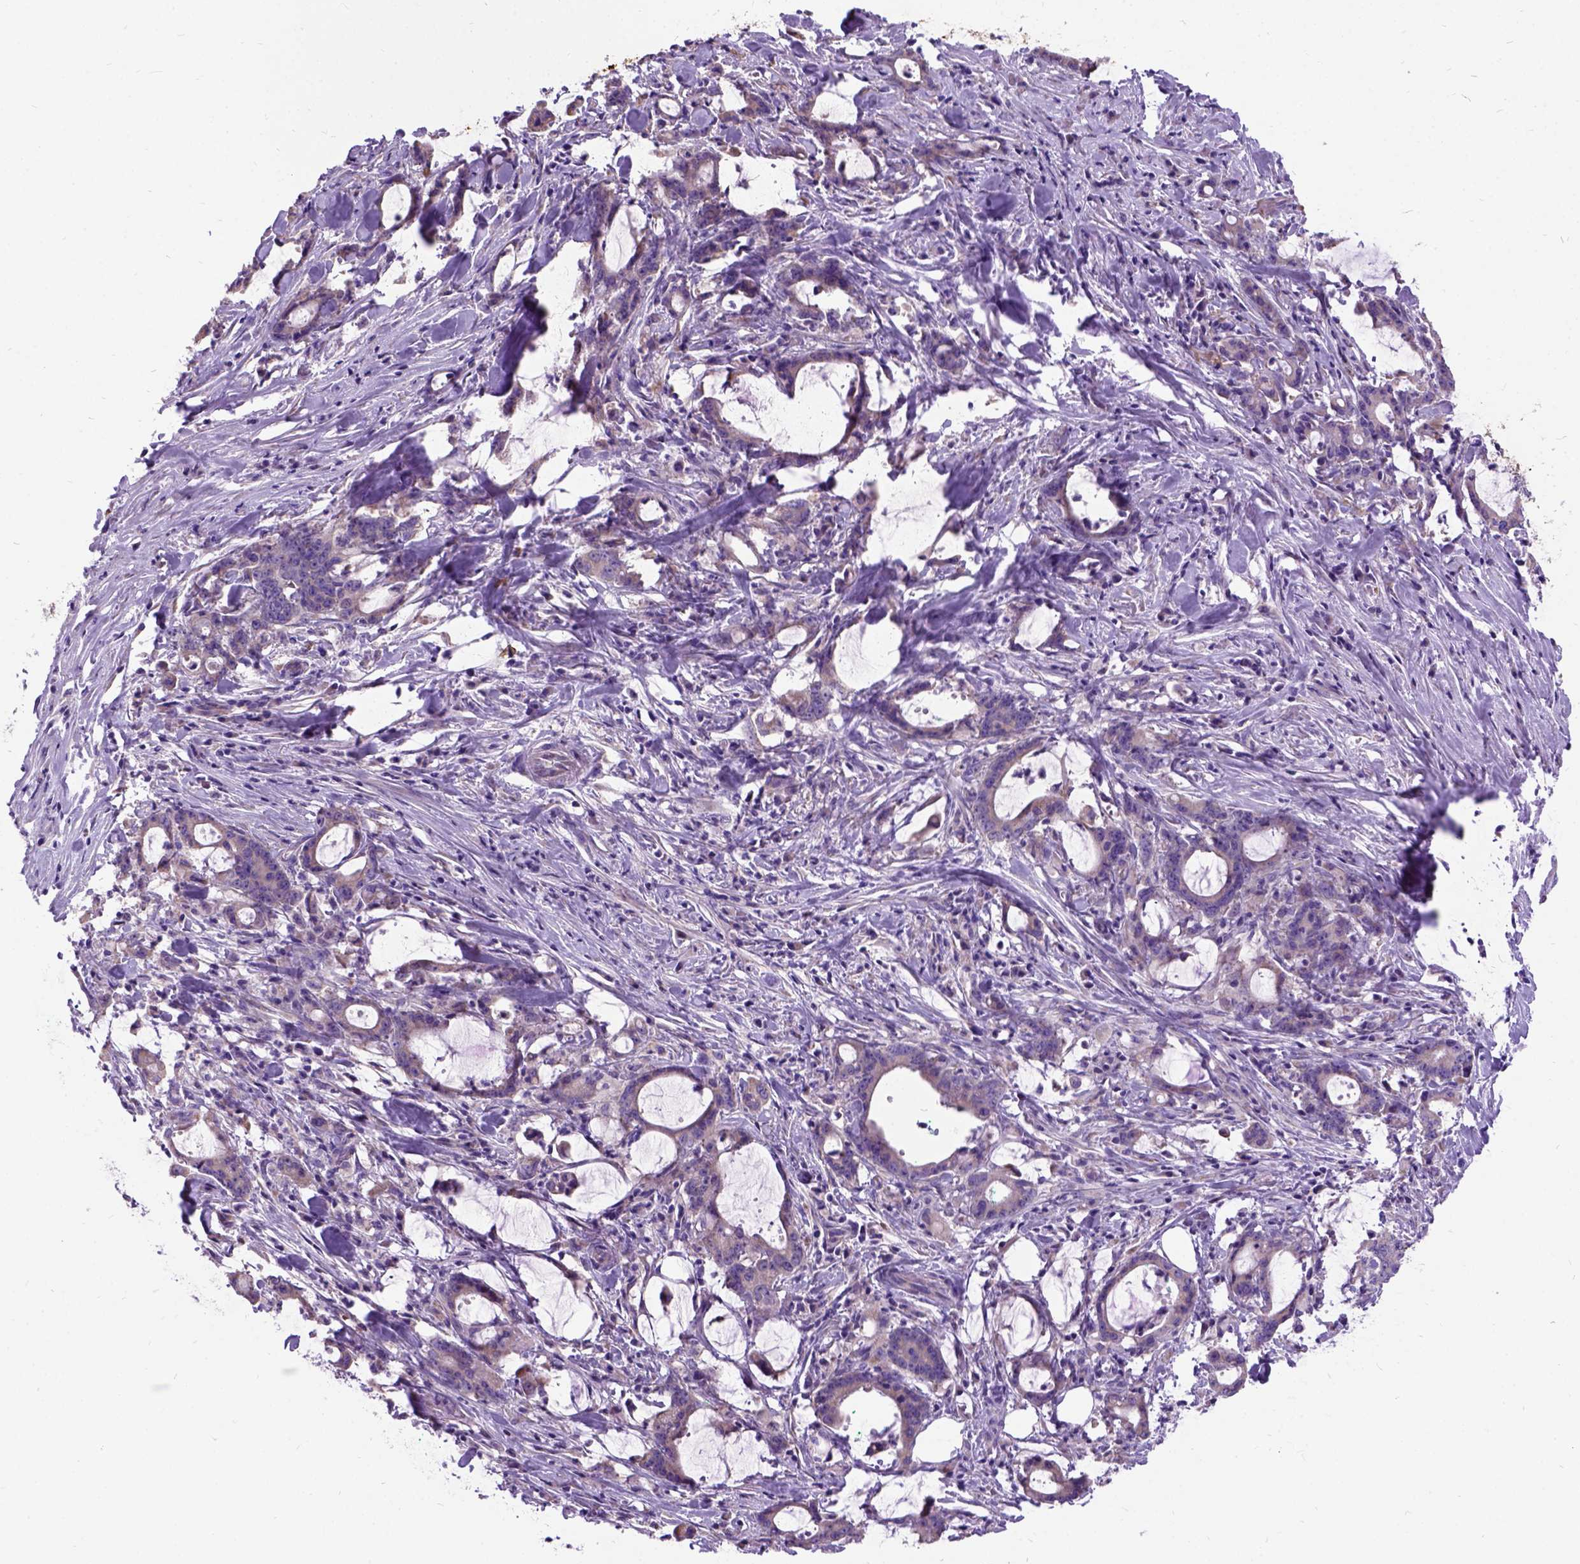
{"staining": {"intensity": "weak", "quantity": ">75%", "location": "cytoplasmic/membranous"}, "tissue": "stomach cancer", "cell_type": "Tumor cells", "image_type": "cancer", "snomed": [{"axis": "morphology", "description": "Adenocarcinoma, NOS"}, {"axis": "topography", "description": "Stomach, upper"}], "caption": "Adenocarcinoma (stomach) stained with a protein marker reveals weak staining in tumor cells.", "gene": "CFAP54", "patient": {"sex": "male", "age": 68}}